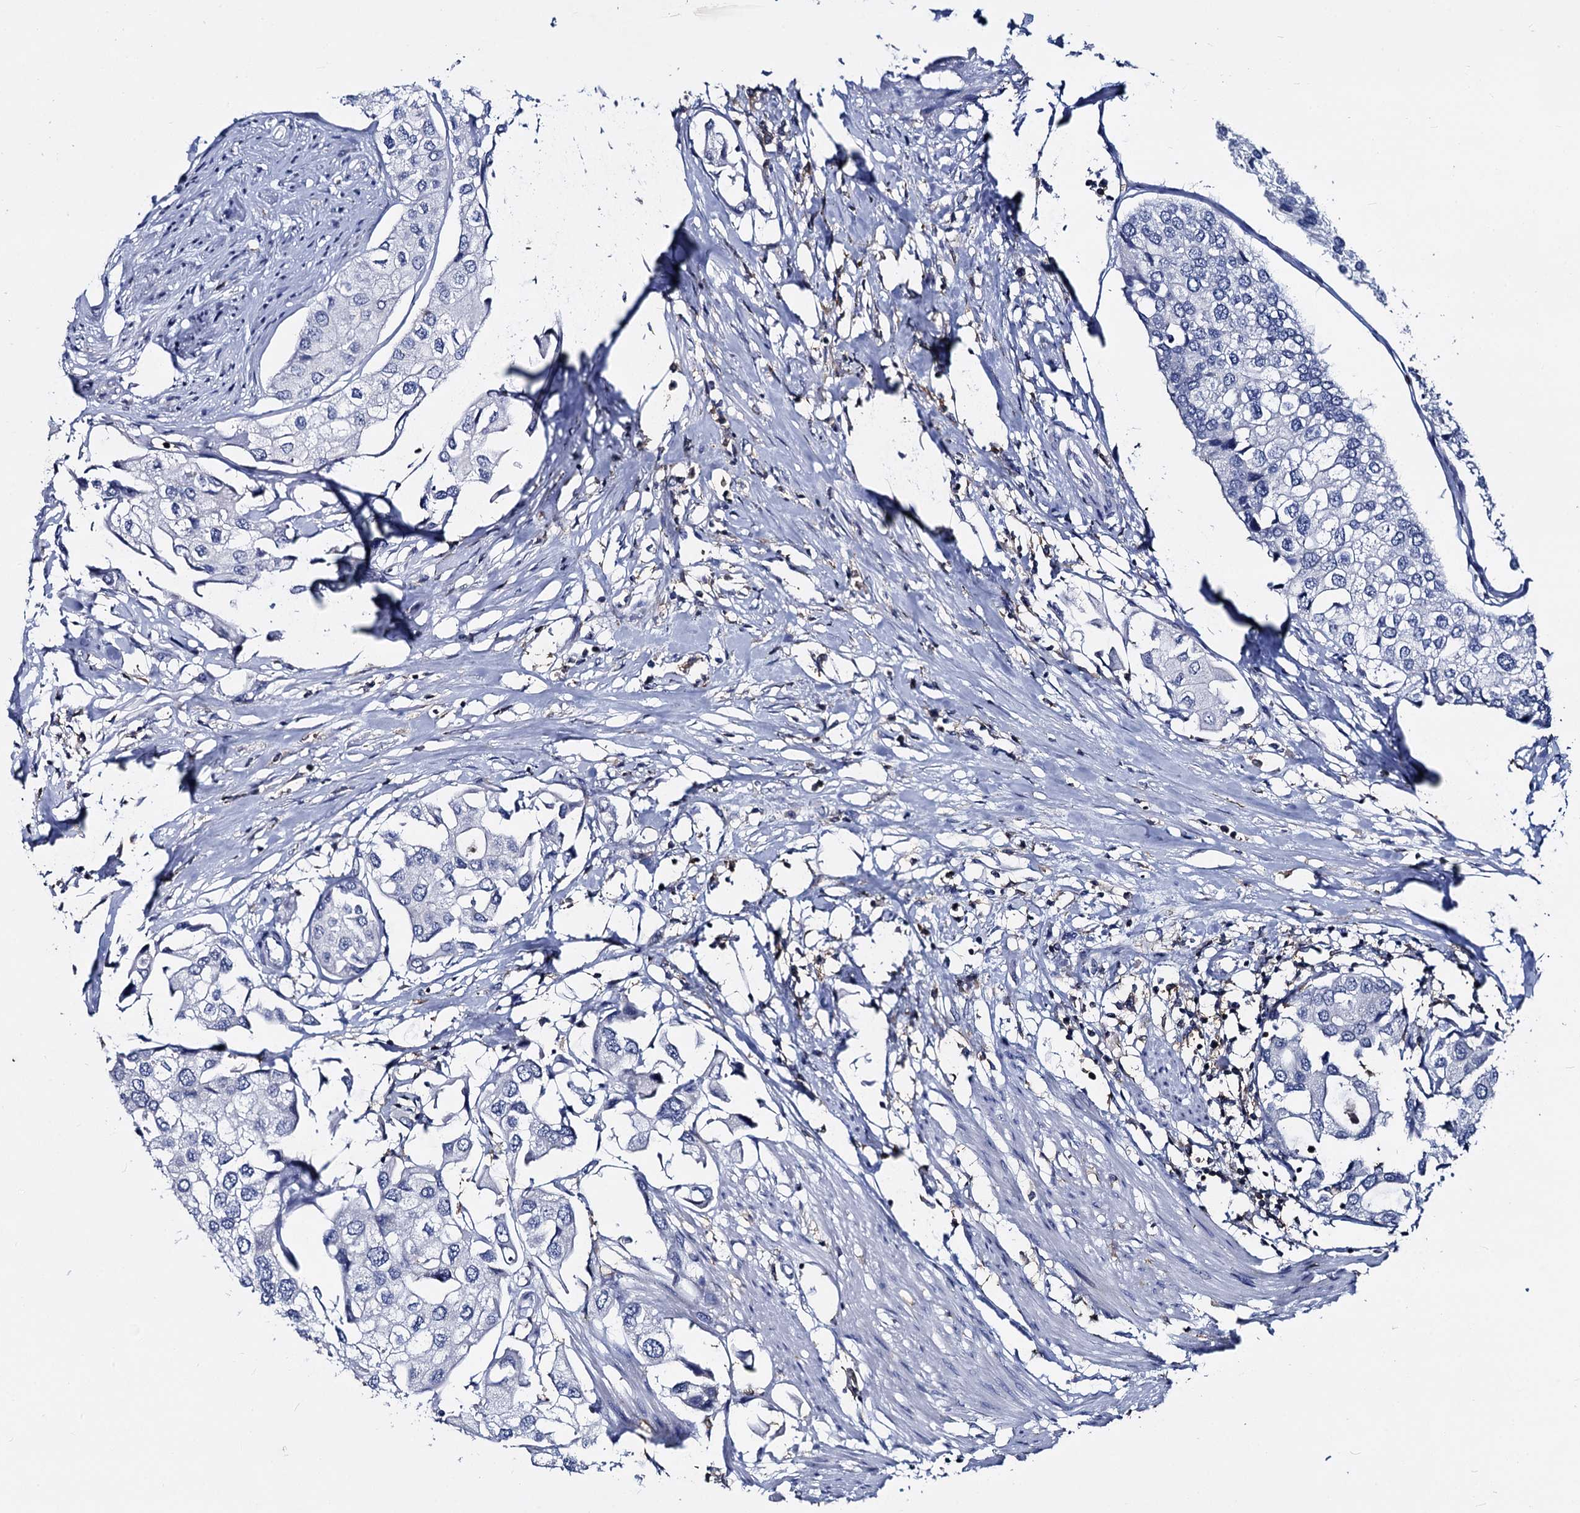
{"staining": {"intensity": "negative", "quantity": "none", "location": "none"}, "tissue": "urothelial cancer", "cell_type": "Tumor cells", "image_type": "cancer", "snomed": [{"axis": "morphology", "description": "Urothelial carcinoma, High grade"}, {"axis": "topography", "description": "Urinary bladder"}], "caption": "Human urothelial carcinoma (high-grade) stained for a protein using immunohistochemistry (IHC) shows no positivity in tumor cells.", "gene": "RHOG", "patient": {"sex": "male", "age": 64}}